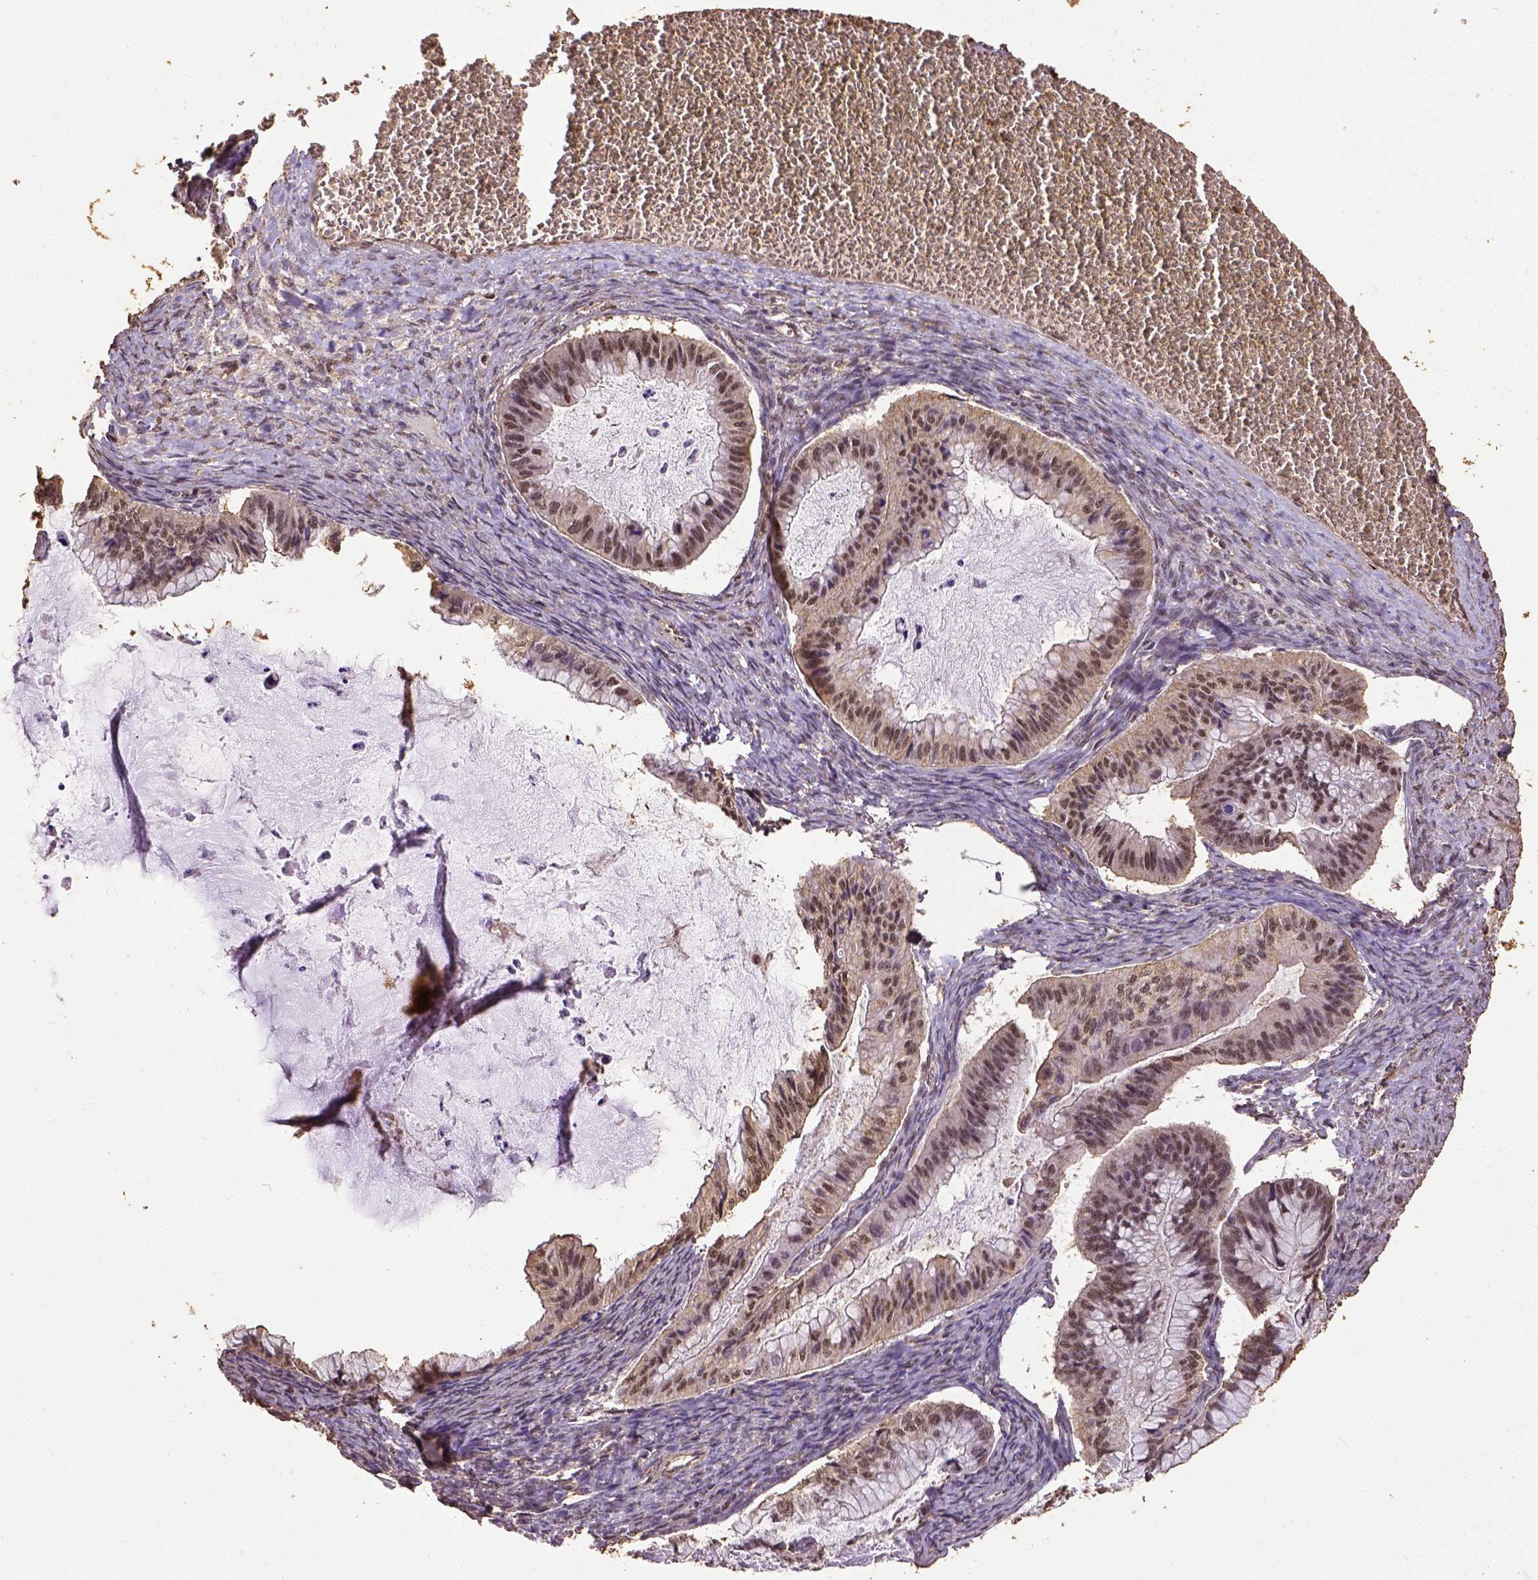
{"staining": {"intensity": "moderate", "quantity": ">75%", "location": "nuclear"}, "tissue": "ovarian cancer", "cell_type": "Tumor cells", "image_type": "cancer", "snomed": [{"axis": "morphology", "description": "Cystadenocarcinoma, mucinous, NOS"}, {"axis": "topography", "description": "Ovary"}], "caption": "Mucinous cystadenocarcinoma (ovarian) stained with a protein marker reveals moderate staining in tumor cells.", "gene": "NACC1", "patient": {"sex": "female", "age": 72}}